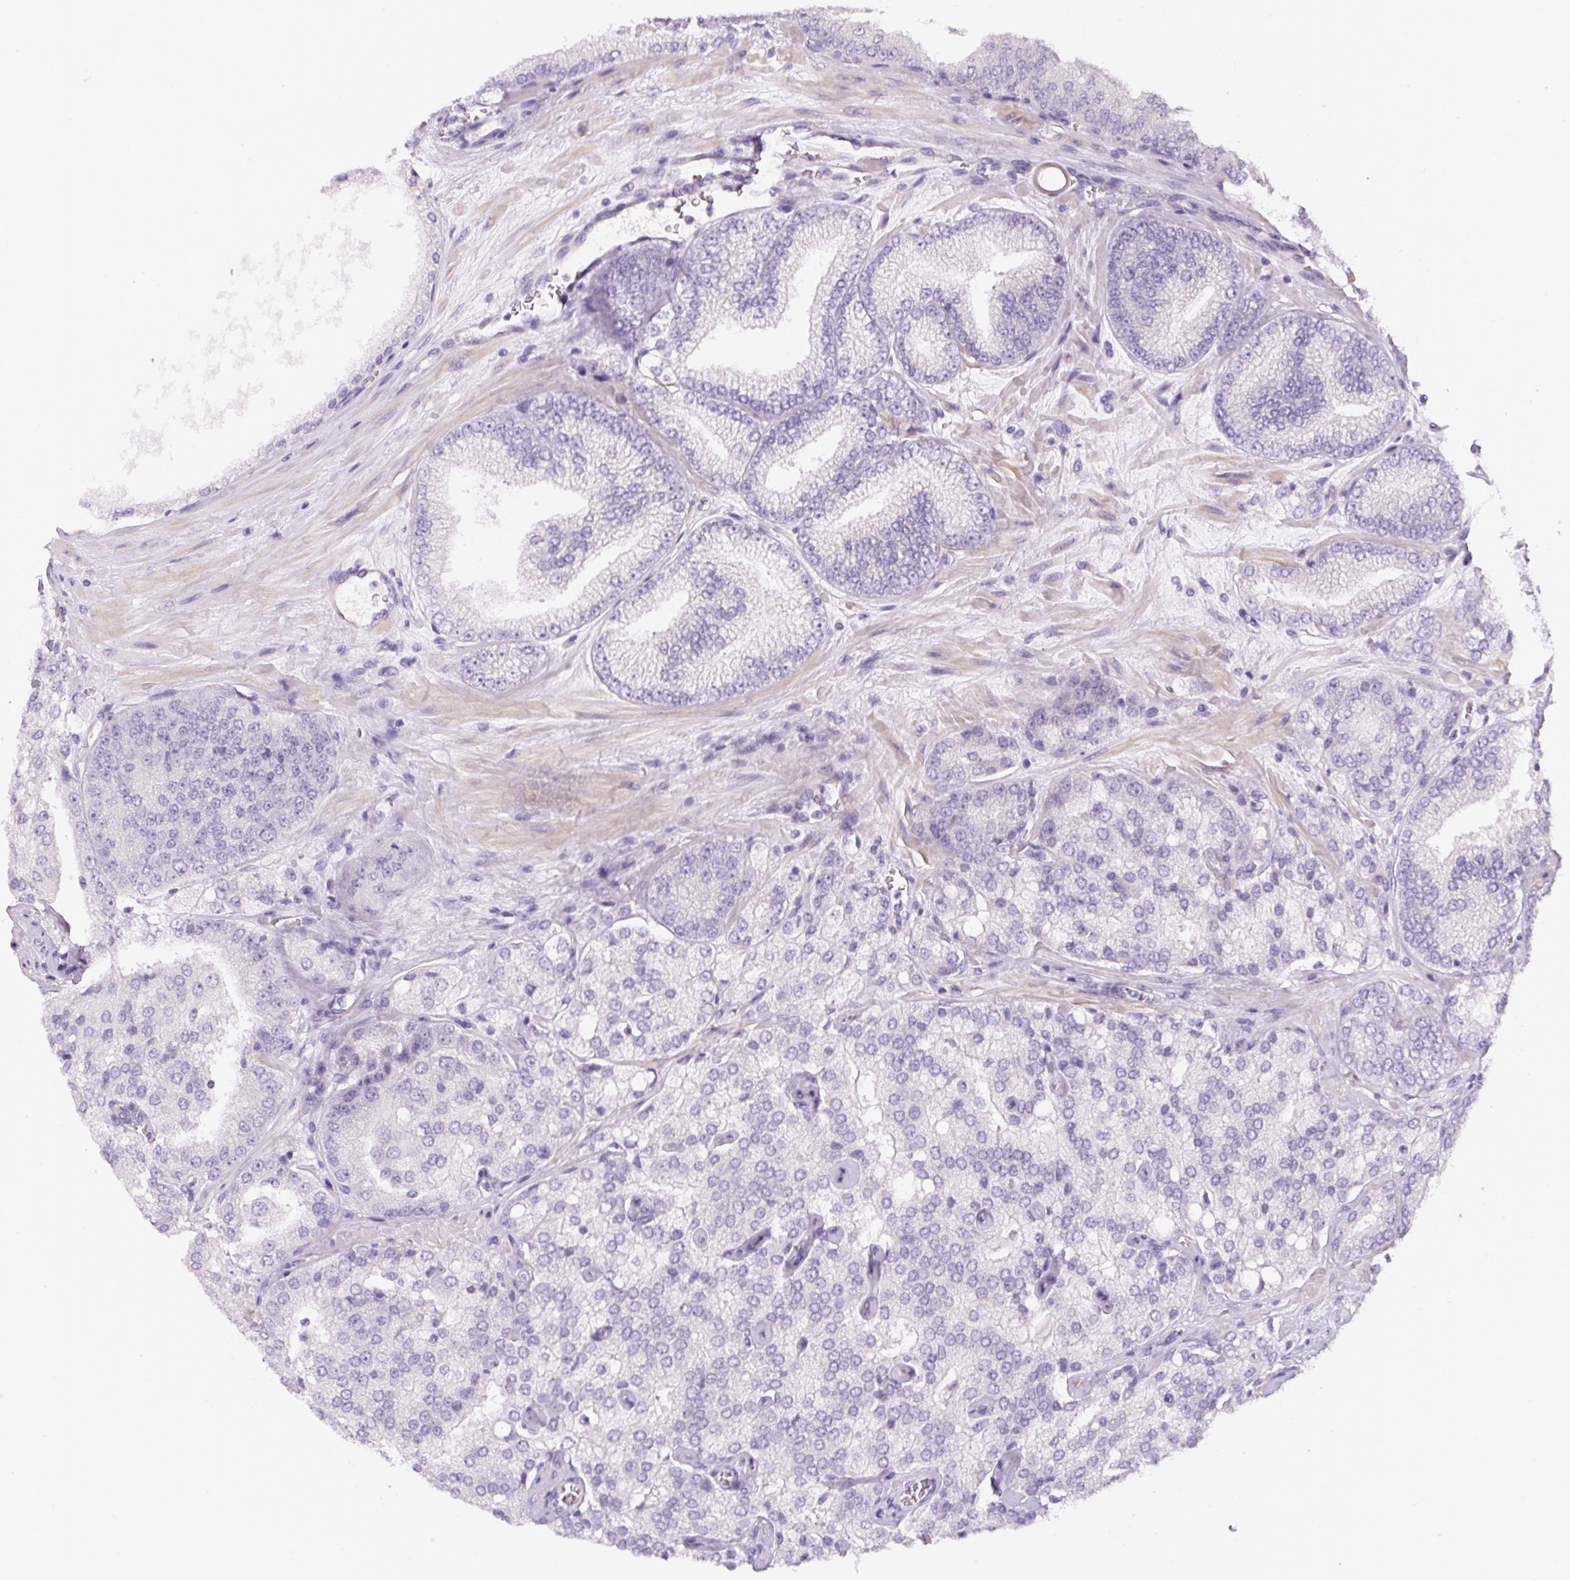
{"staining": {"intensity": "negative", "quantity": "none", "location": "none"}, "tissue": "prostate cancer", "cell_type": "Tumor cells", "image_type": "cancer", "snomed": [{"axis": "morphology", "description": "Adenocarcinoma, High grade"}, {"axis": "topography", "description": "Prostate"}], "caption": "This is a histopathology image of immunohistochemistry staining of prostate cancer, which shows no staining in tumor cells.", "gene": "ERAP2", "patient": {"sex": "male", "age": 68}}